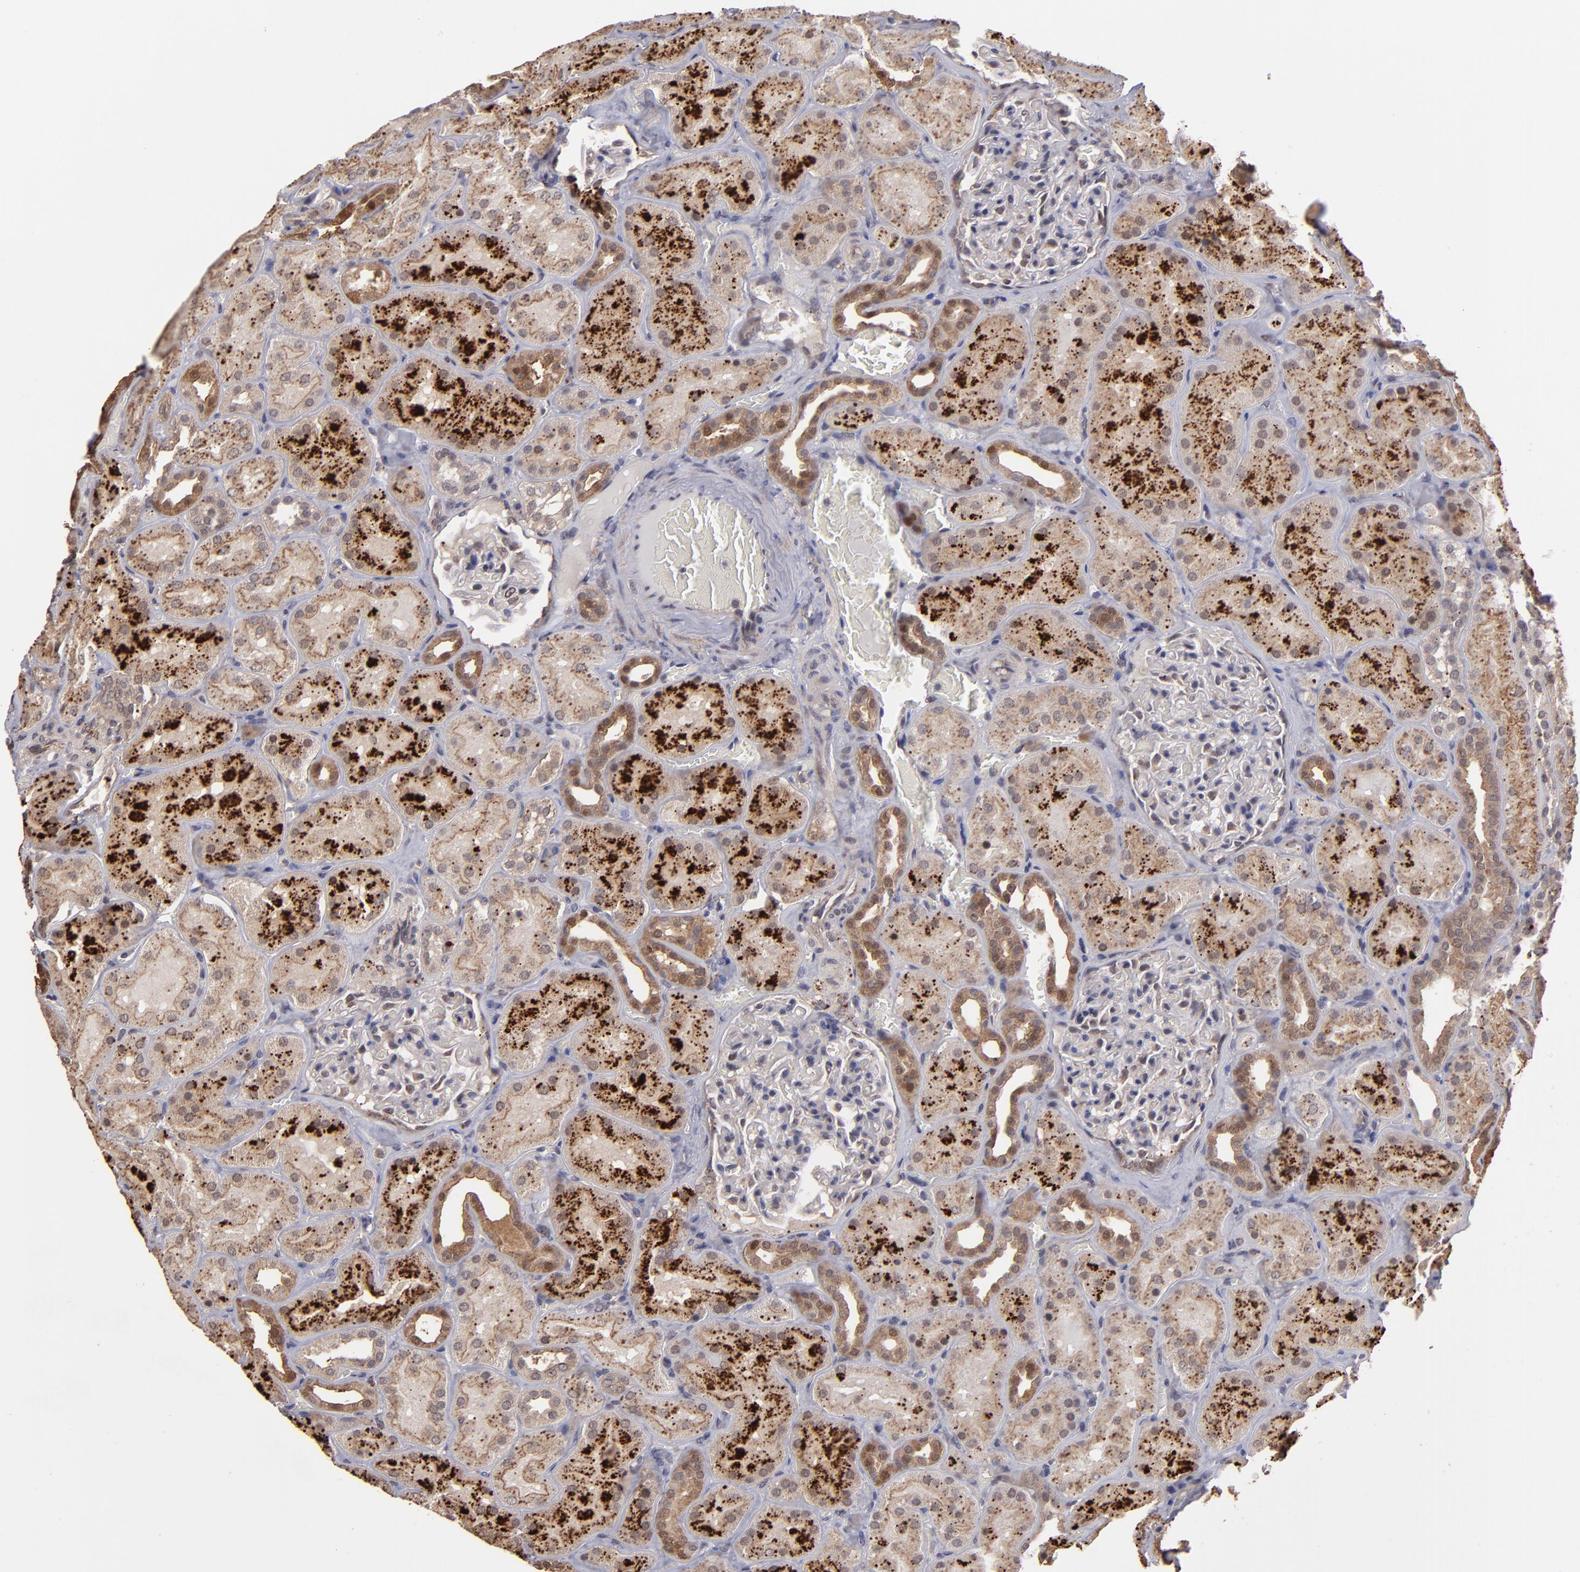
{"staining": {"intensity": "negative", "quantity": "none", "location": "none"}, "tissue": "kidney", "cell_type": "Cells in glomeruli", "image_type": "normal", "snomed": [{"axis": "morphology", "description": "Normal tissue, NOS"}, {"axis": "topography", "description": "Kidney"}], "caption": "A high-resolution micrograph shows IHC staining of benign kidney, which reveals no significant positivity in cells in glomeruli.", "gene": "SIPA1L1", "patient": {"sex": "male", "age": 28}}